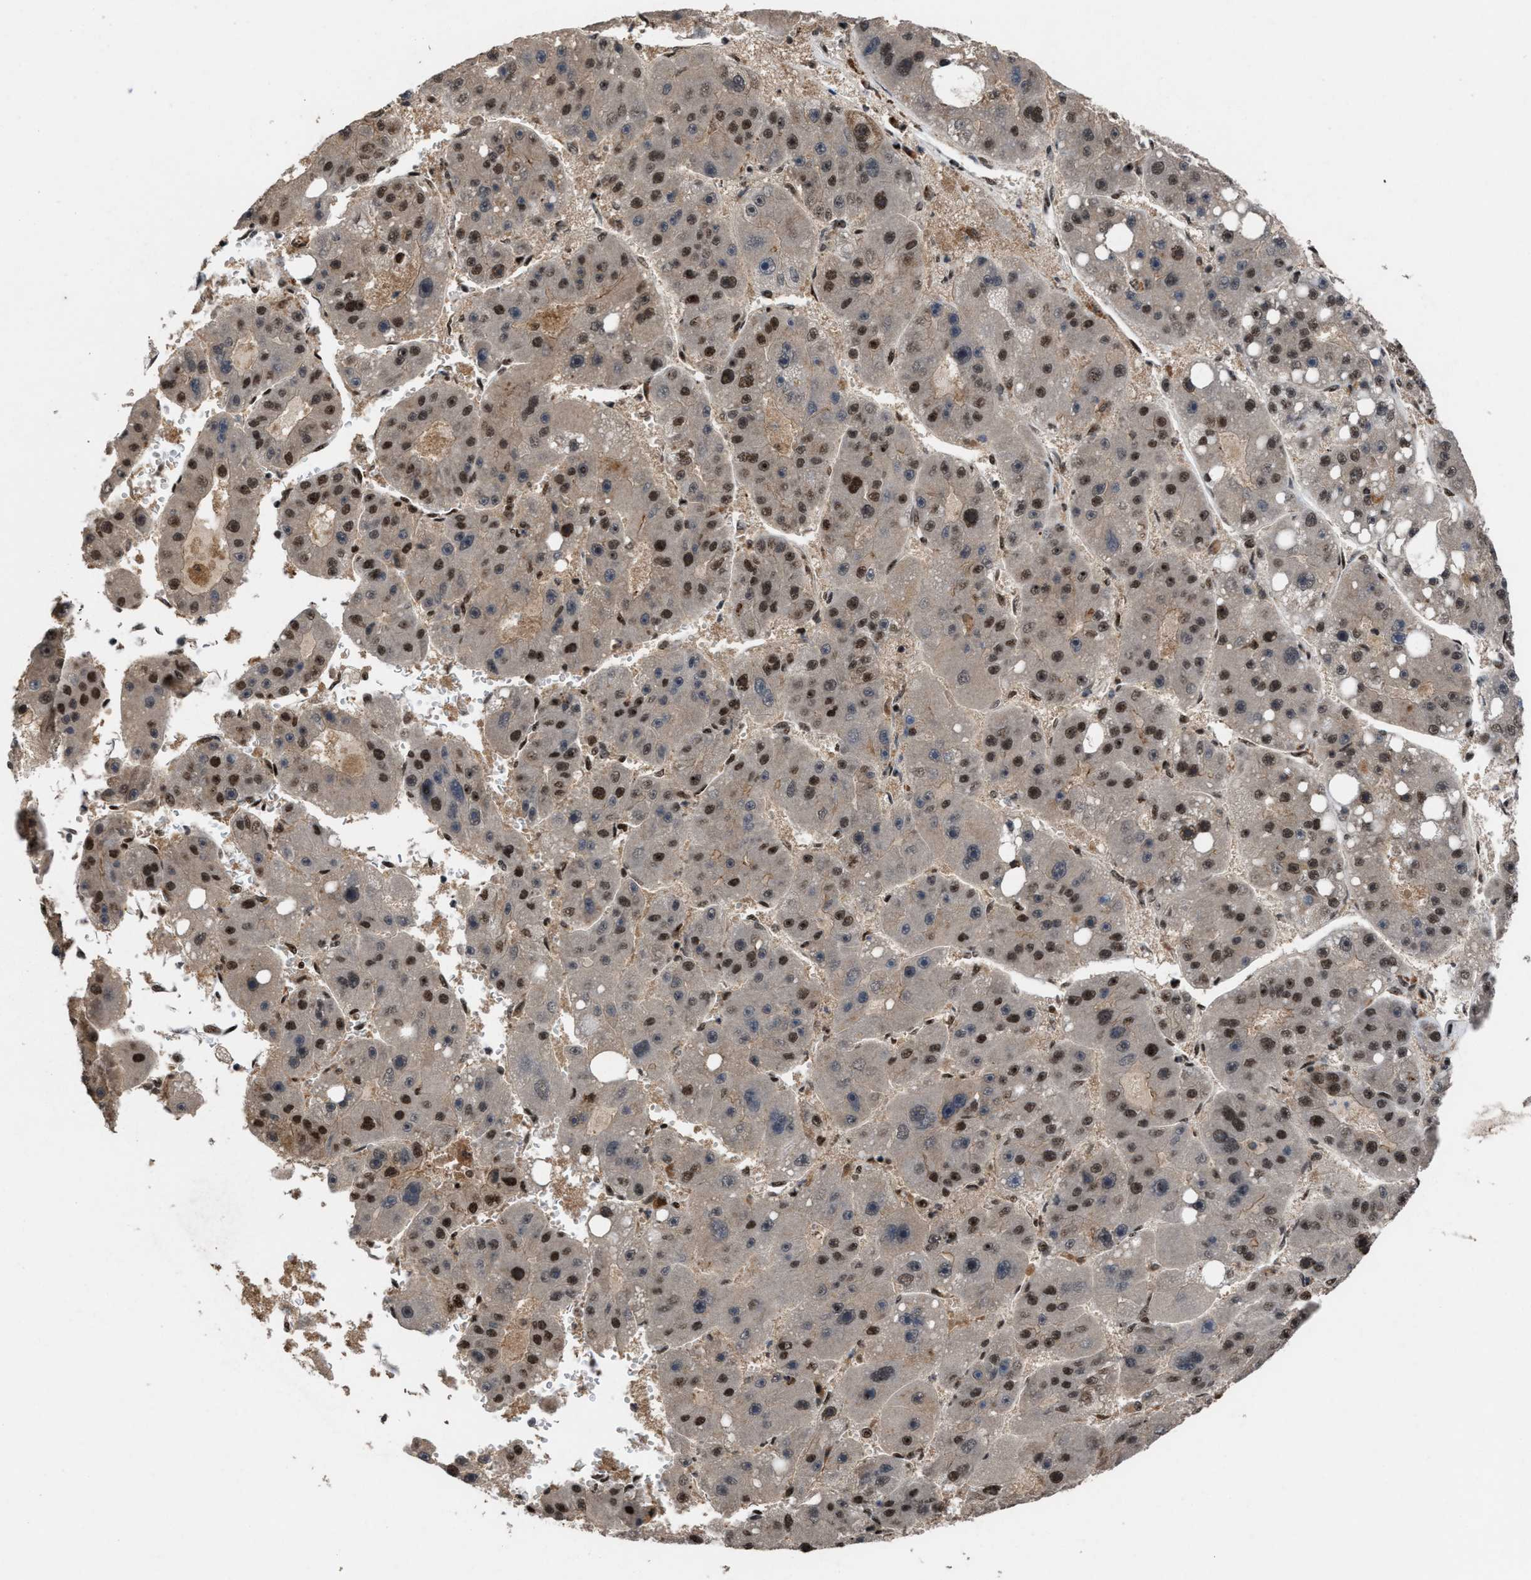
{"staining": {"intensity": "strong", "quantity": "25%-75%", "location": "nuclear"}, "tissue": "liver cancer", "cell_type": "Tumor cells", "image_type": "cancer", "snomed": [{"axis": "morphology", "description": "Carcinoma, Hepatocellular, NOS"}, {"axis": "topography", "description": "Liver"}], "caption": "Liver cancer (hepatocellular carcinoma) stained for a protein (brown) exhibits strong nuclear positive positivity in approximately 25%-75% of tumor cells.", "gene": "PRPF4", "patient": {"sex": "female", "age": 61}}